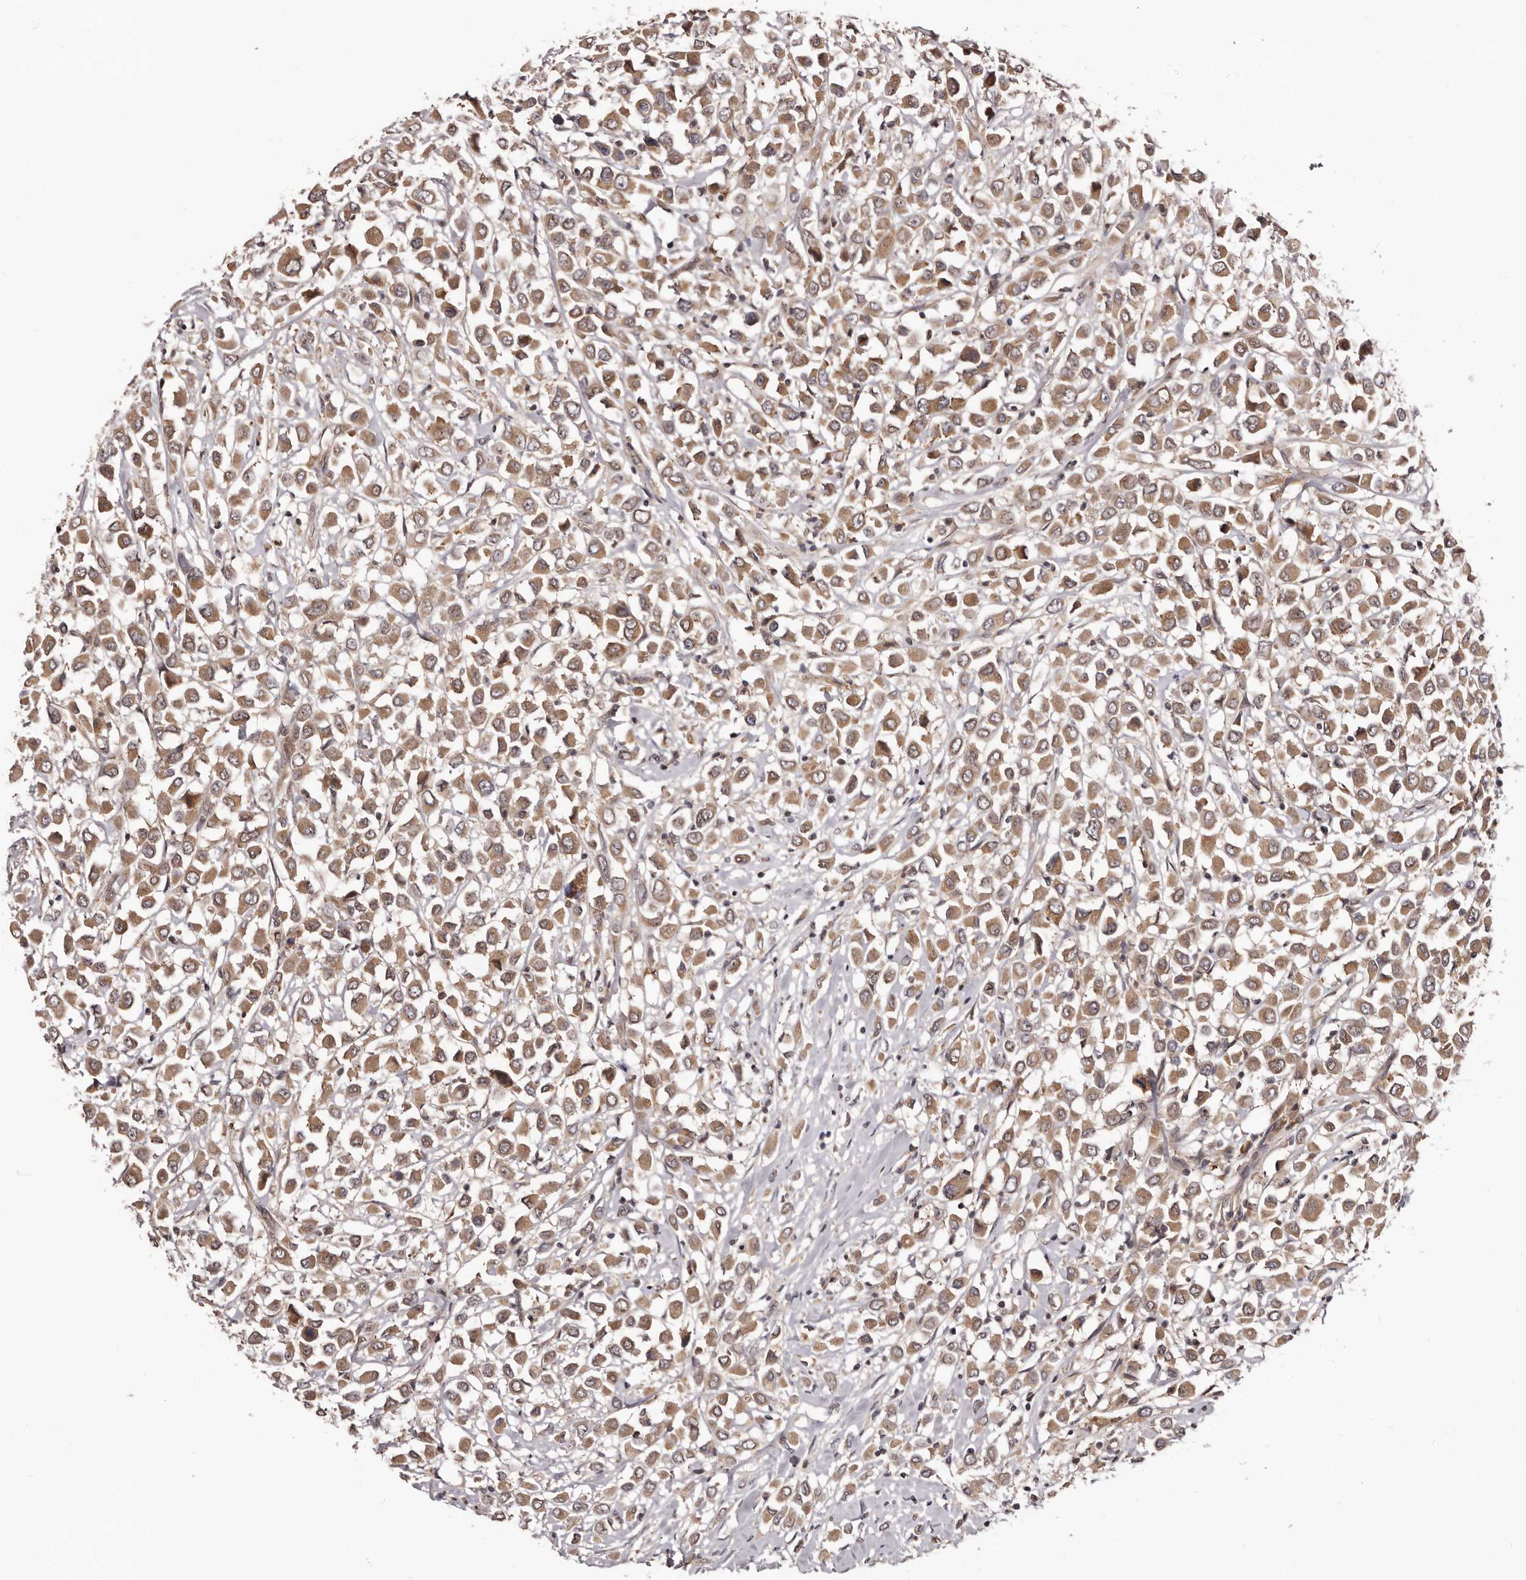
{"staining": {"intensity": "moderate", "quantity": ">75%", "location": "cytoplasmic/membranous"}, "tissue": "breast cancer", "cell_type": "Tumor cells", "image_type": "cancer", "snomed": [{"axis": "morphology", "description": "Duct carcinoma"}, {"axis": "topography", "description": "Breast"}], "caption": "This micrograph exhibits breast cancer (invasive ductal carcinoma) stained with IHC to label a protein in brown. The cytoplasmic/membranous of tumor cells show moderate positivity for the protein. Nuclei are counter-stained blue.", "gene": "MDP1", "patient": {"sex": "female", "age": 61}}